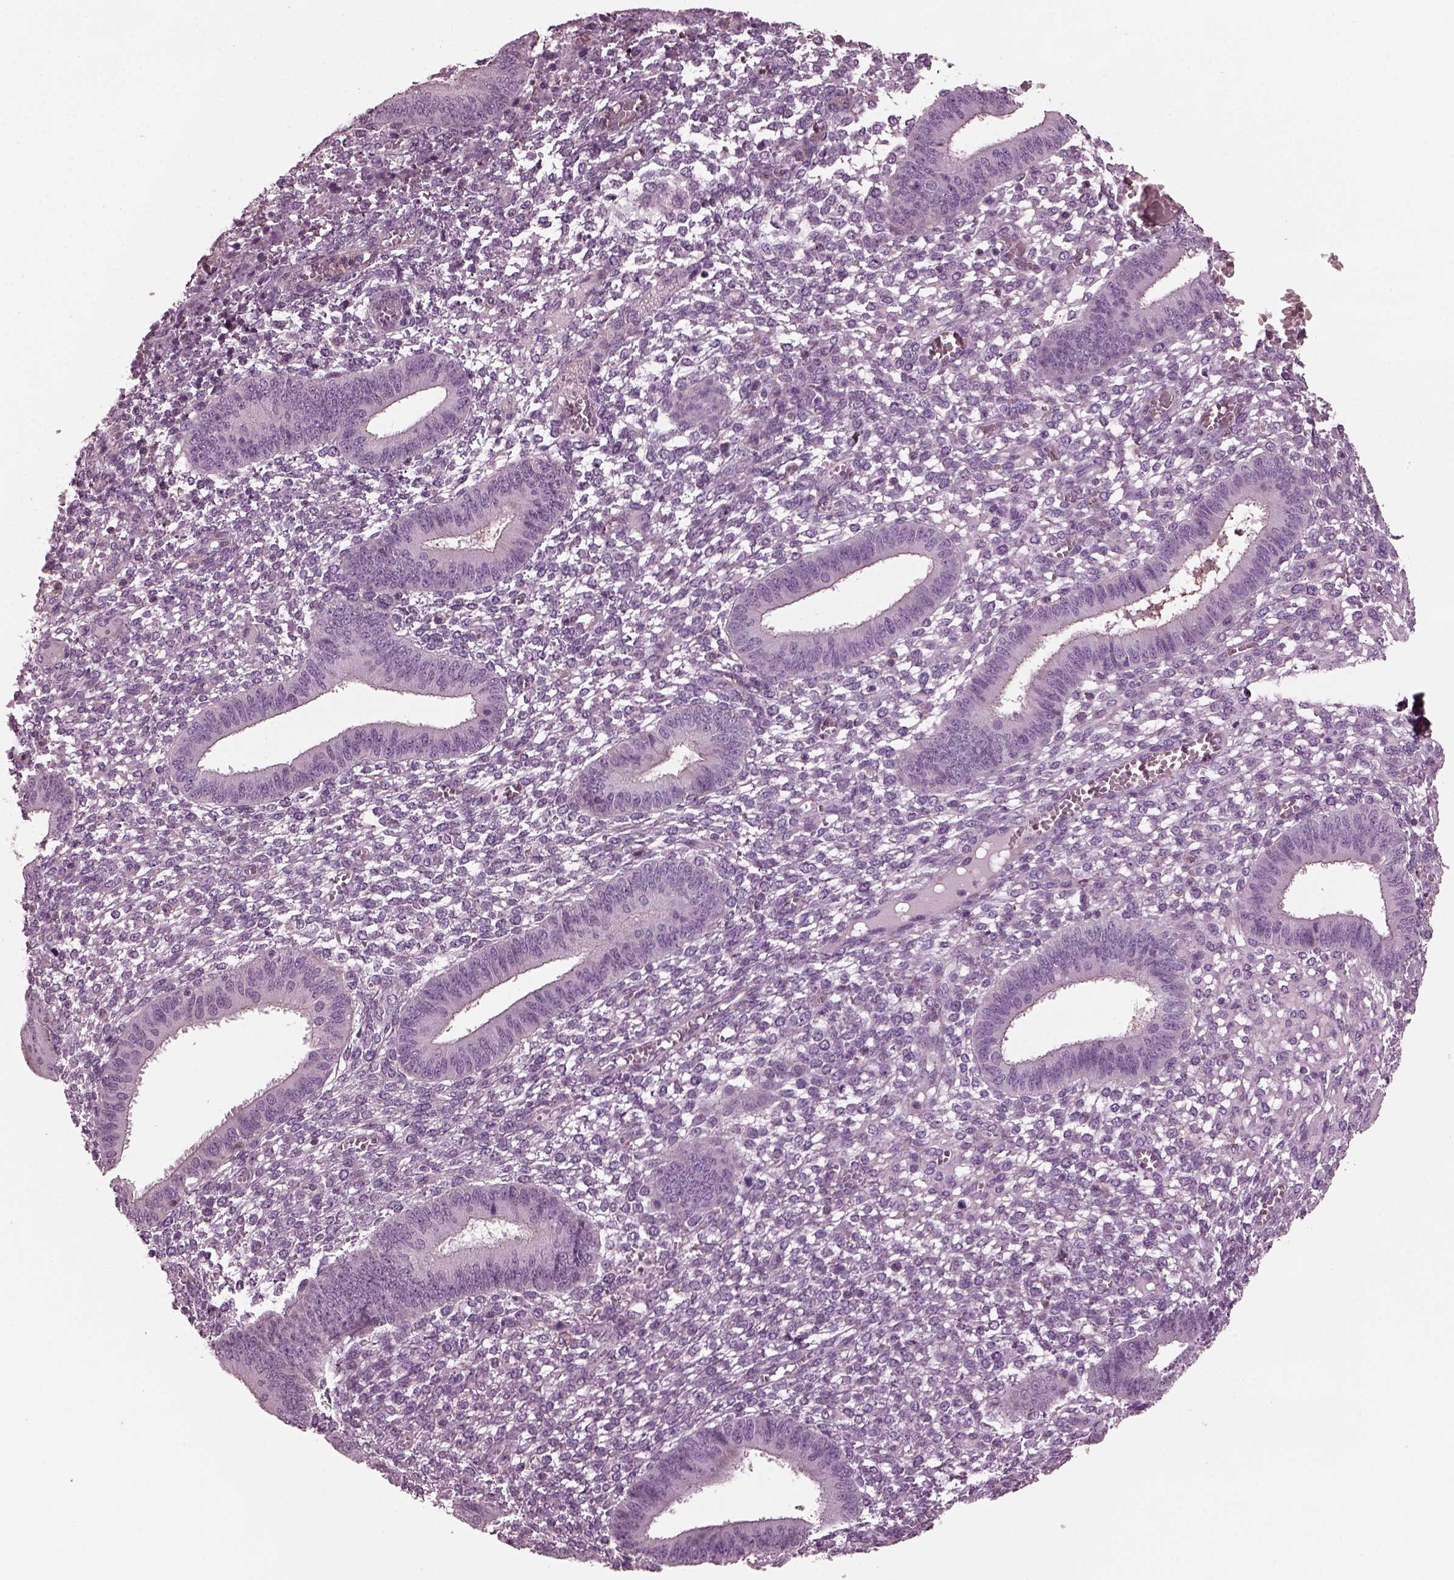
{"staining": {"intensity": "negative", "quantity": "none", "location": "none"}, "tissue": "endometrium", "cell_type": "Cells in endometrial stroma", "image_type": "normal", "snomed": [{"axis": "morphology", "description": "Normal tissue, NOS"}, {"axis": "topography", "description": "Endometrium"}], "caption": "The micrograph shows no staining of cells in endometrial stroma in normal endometrium. (DAB IHC, high magnification).", "gene": "GDF11", "patient": {"sex": "female", "age": 42}}